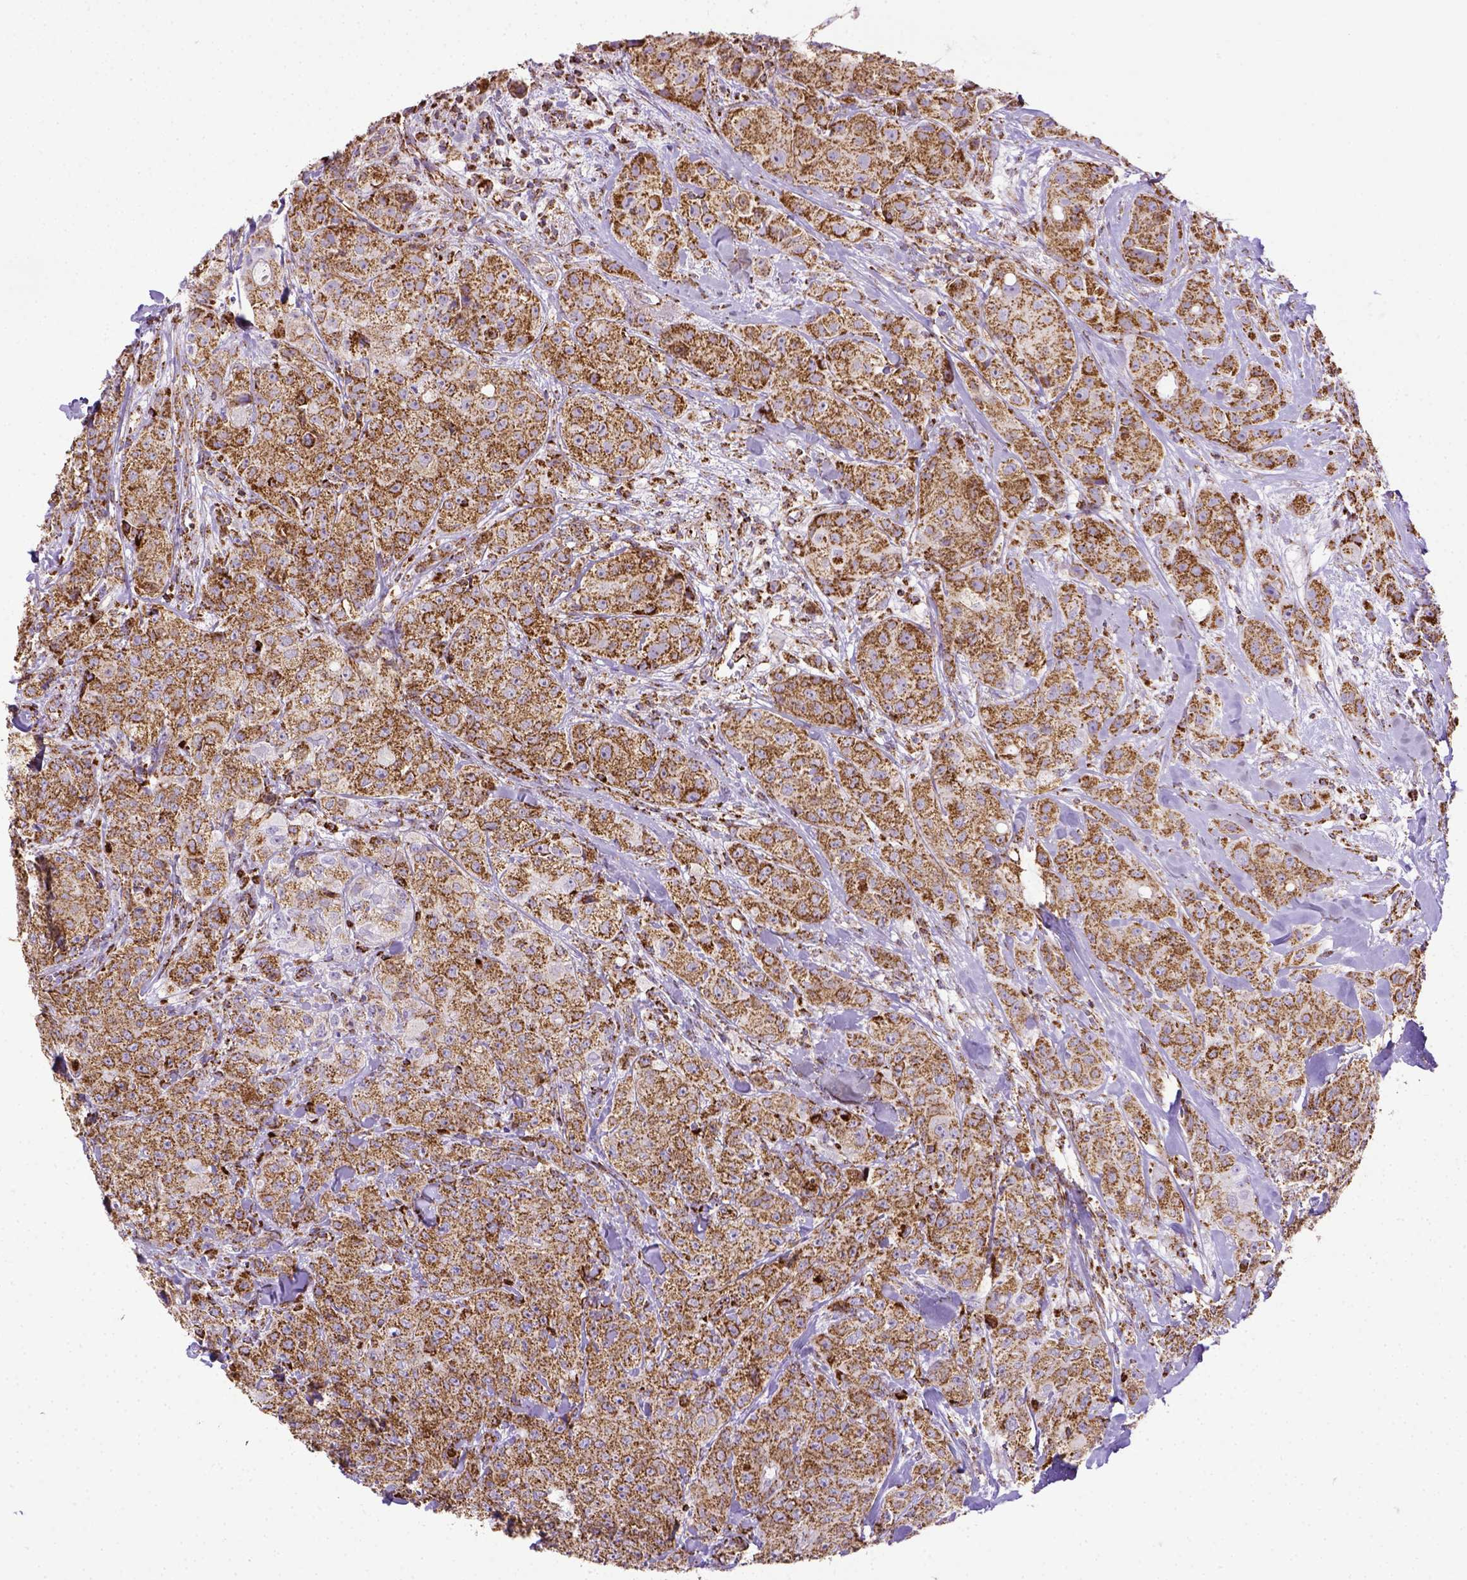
{"staining": {"intensity": "moderate", "quantity": ">75%", "location": "cytoplasmic/membranous"}, "tissue": "breast cancer", "cell_type": "Tumor cells", "image_type": "cancer", "snomed": [{"axis": "morphology", "description": "Duct carcinoma"}, {"axis": "topography", "description": "Breast"}], "caption": "Tumor cells demonstrate medium levels of moderate cytoplasmic/membranous expression in about >75% of cells in human breast infiltrating ductal carcinoma.", "gene": "MT-CO1", "patient": {"sex": "female", "age": 43}}